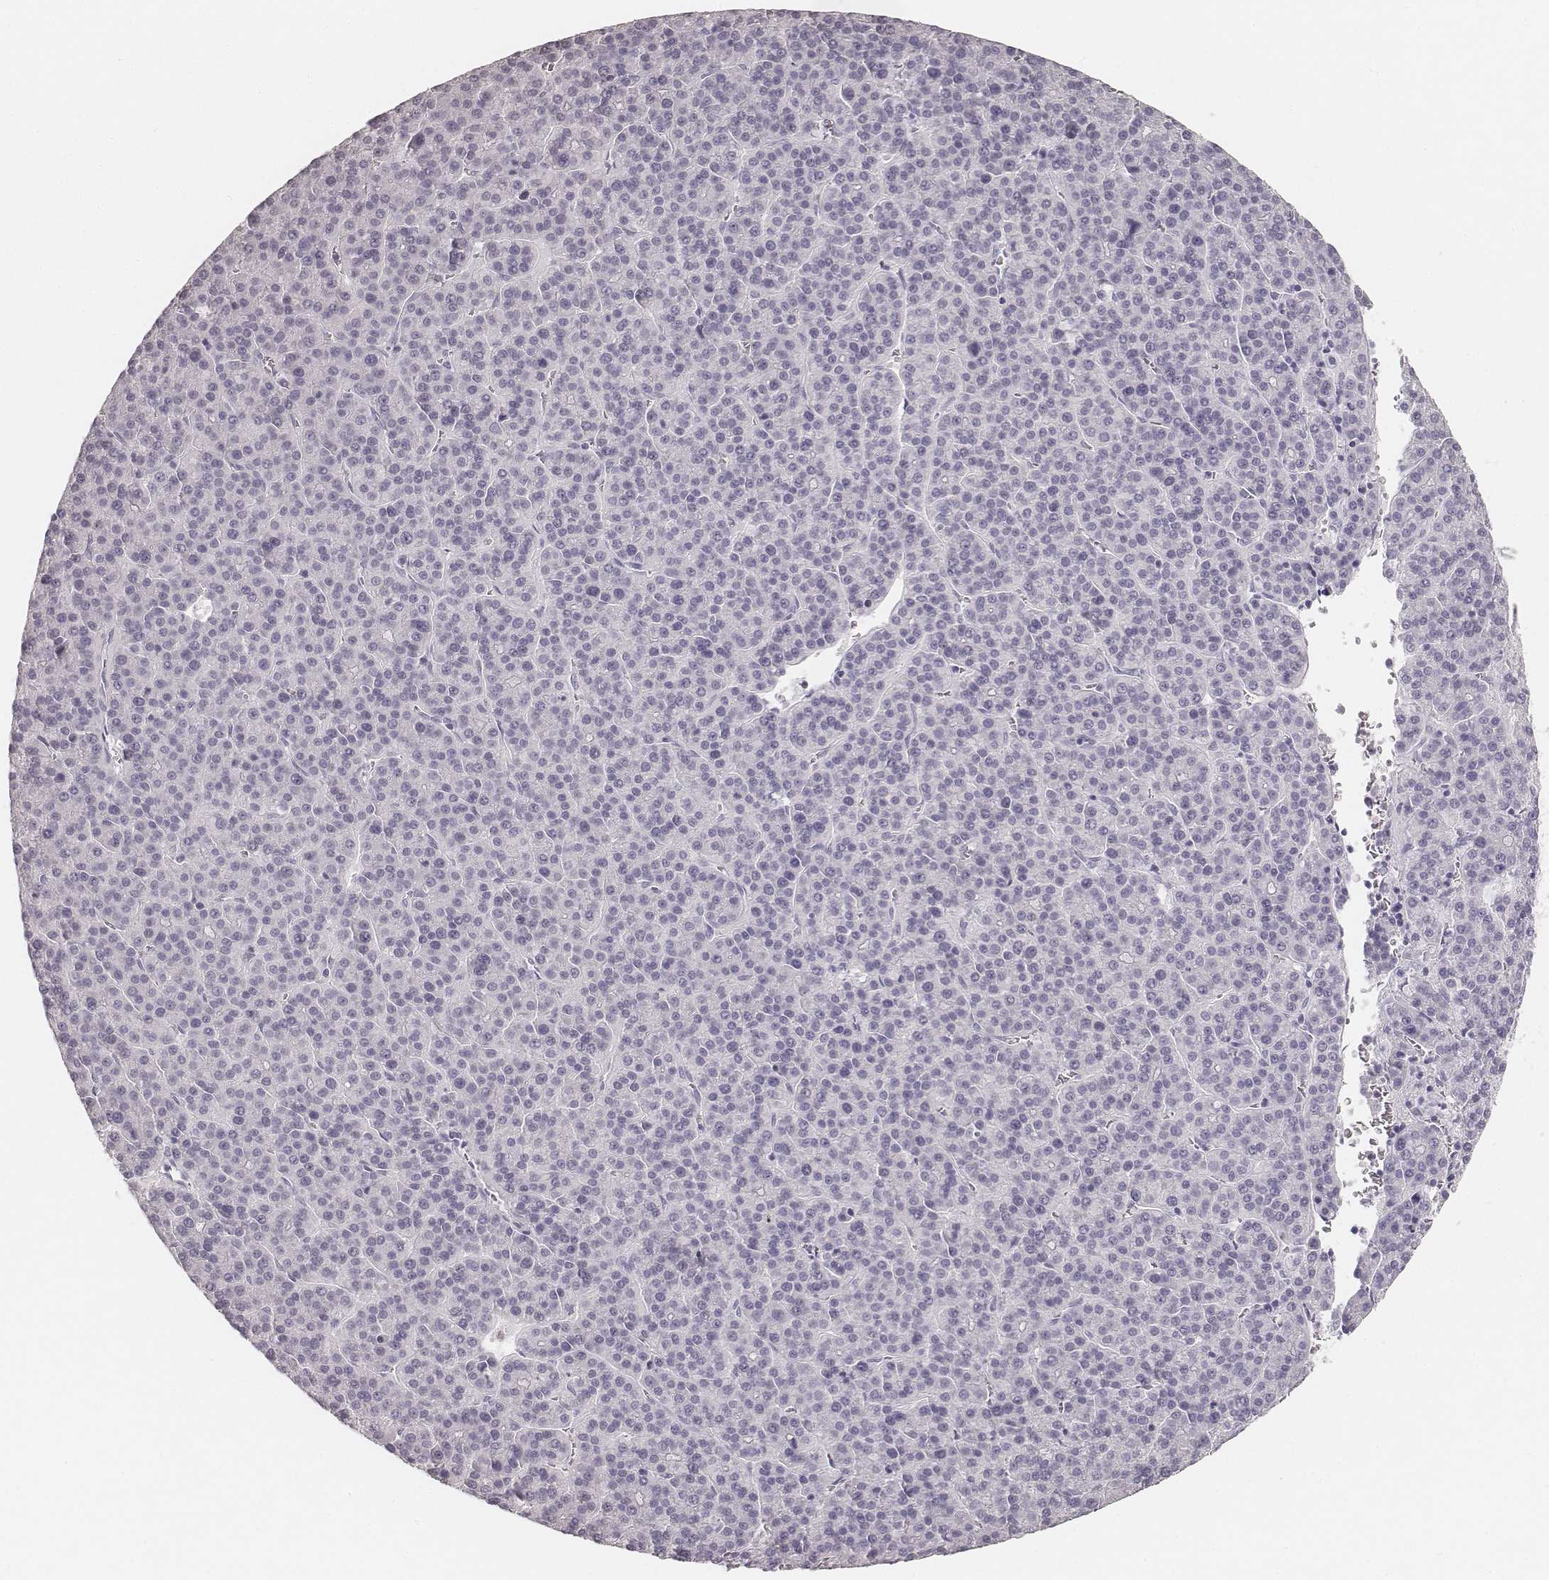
{"staining": {"intensity": "negative", "quantity": "none", "location": "none"}, "tissue": "liver cancer", "cell_type": "Tumor cells", "image_type": "cancer", "snomed": [{"axis": "morphology", "description": "Carcinoma, Hepatocellular, NOS"}, {"axis": "topography", "description": "Liver"}], "caption": "A histopathology image of human liver hepatocellular carcinoma is negative for staining in tumor cells.", "gene": "KRT34", "patient": {"sex": "female", "age": 58}}